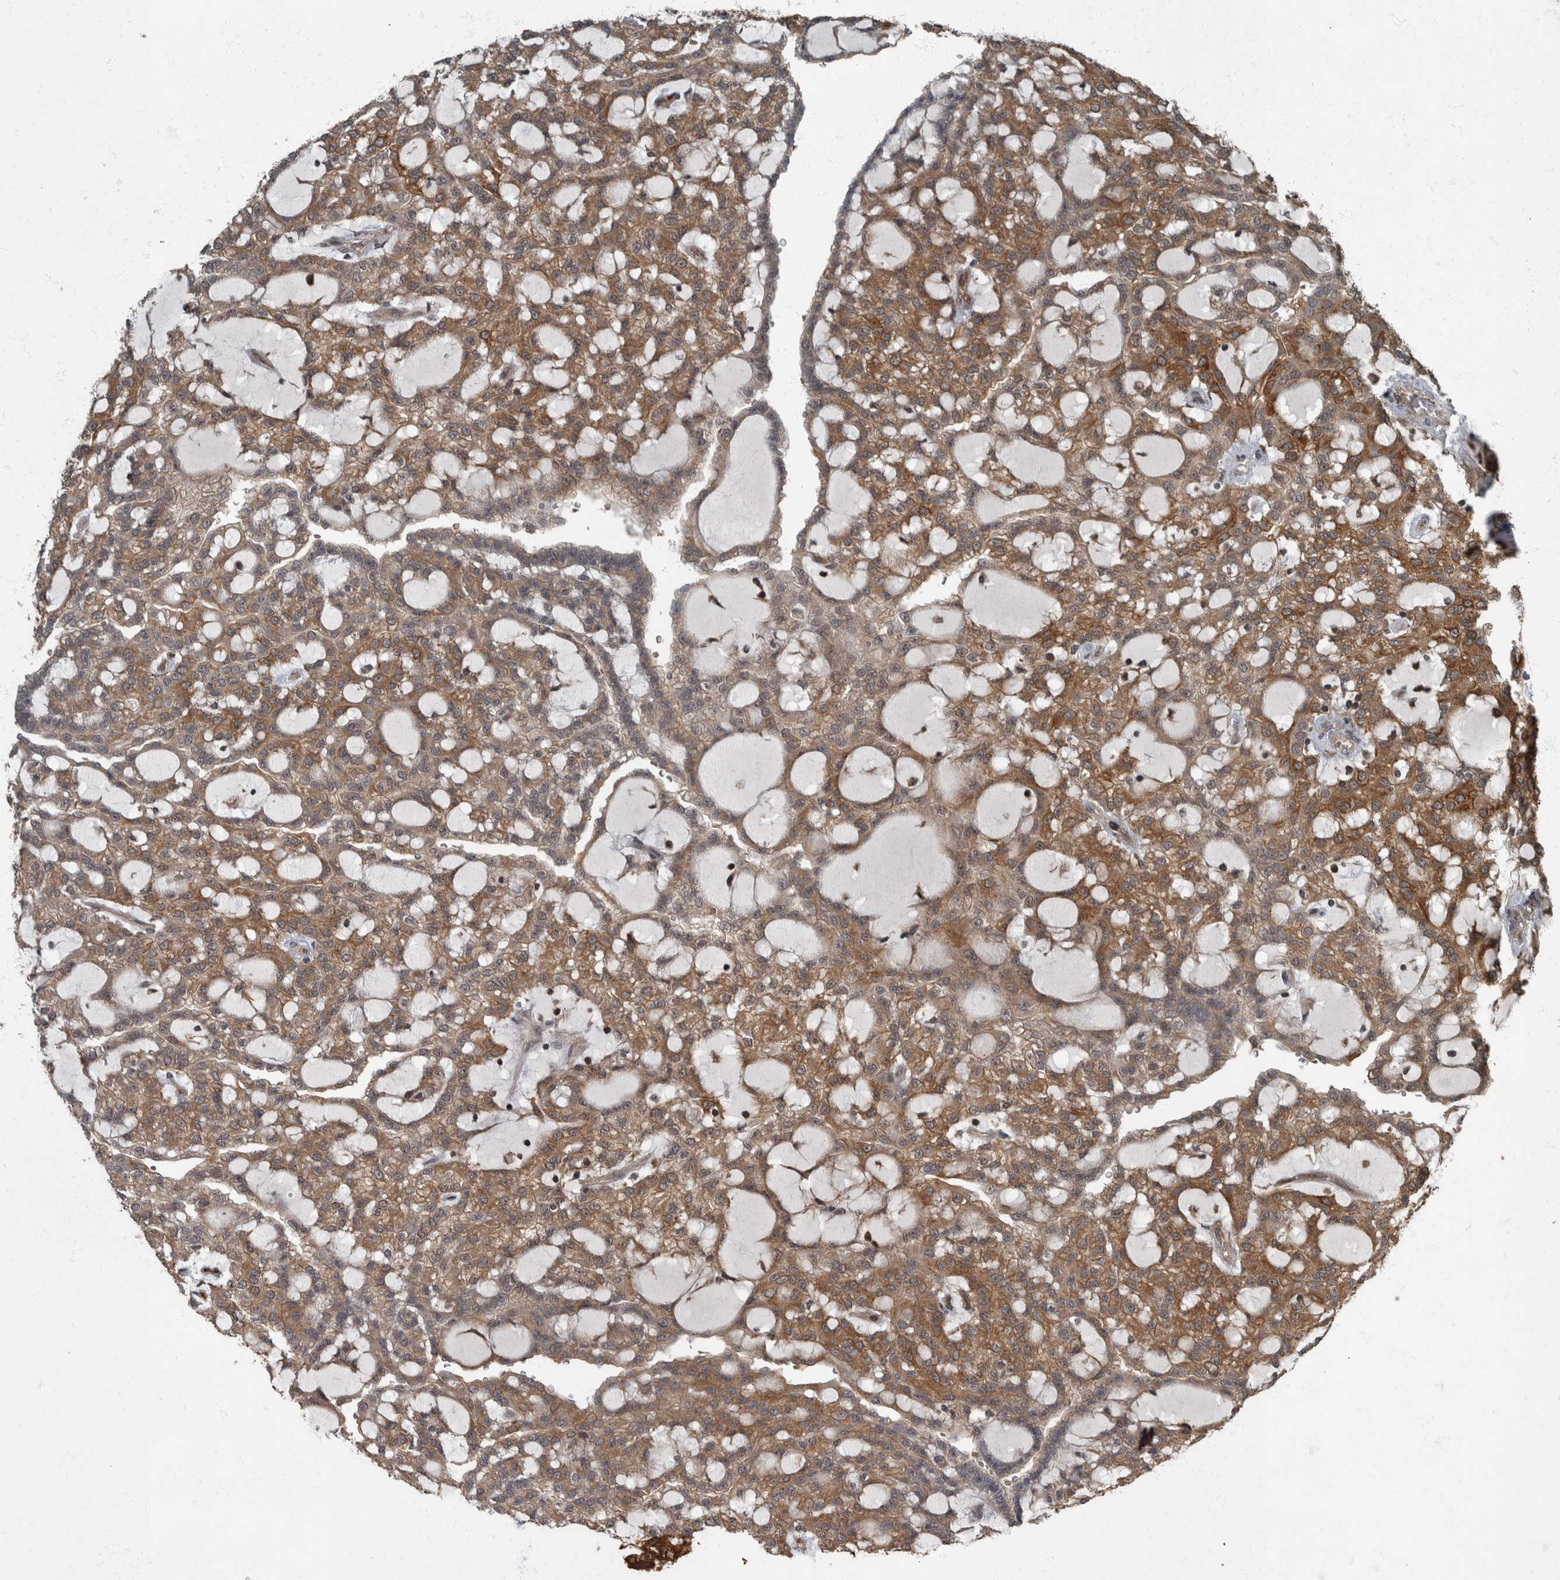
{"staining": {"intensity": "moderate", "quantity": ">75%", "location": "cytoplasmic/membranous"}, "tissue": "renal cancer", "cell_type": "Tumor cells", "image_type": "cancer", "snomed": [{"axis": "morphology", "description": "Adenocarcinoma, NOS"}, {"axis": "topography", "description": "Kidney"}], "caption": "Renal cancer (adenocarcinoma) was stained to show a protein in brown. There is medium levels of moderate cytoplasmic/membranous positivity in approximately >75% of tumor cells.", "gene": "RABGGTB", "patient": {"sex": "male", "age": 63}}